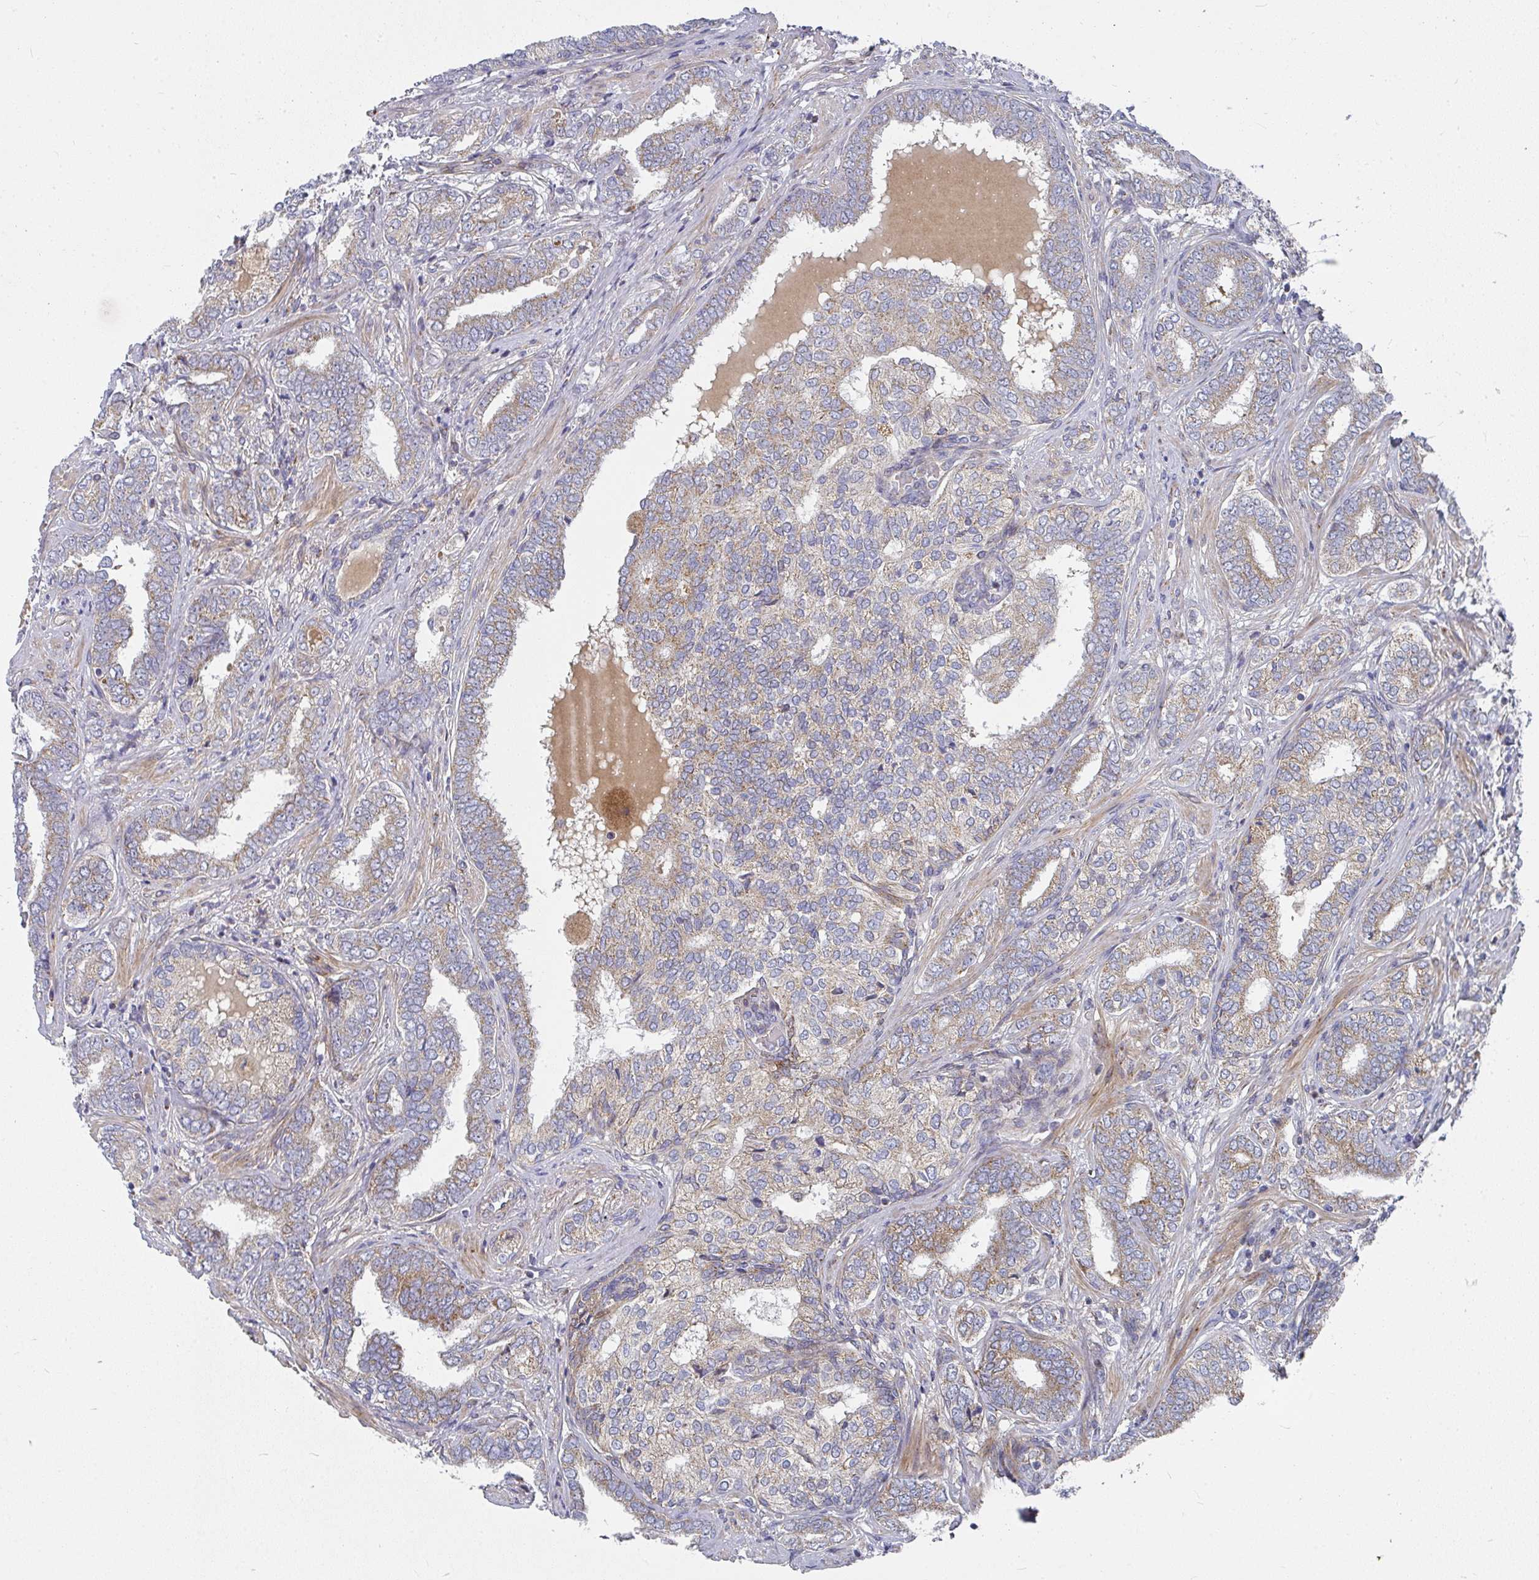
{"staining": {"intensity": "weak", "quantity": "25%-75%", "location": "cytoplasmic/membranous"}, "tissue": "prostate cancer", "cell_type": "Tumor cells", "image_type": "cancer", "snomed": [{"axis": "morphology", "description": "Adenocarcinoma, High grade"}, {"axis": "topography", "description": "Prostate"}], "caption": "Protein expression analysis of human prostate cancer reveals weak cytoplasmic/membranous expression in about 25%-75% of tumor cells. Using DAB (brown) and hematoxylin (blue) stains, captured at high magnification using brightfield microscopy.", "gene": "RHEBL1", "patient": {"sex": "male", "age": 72}}